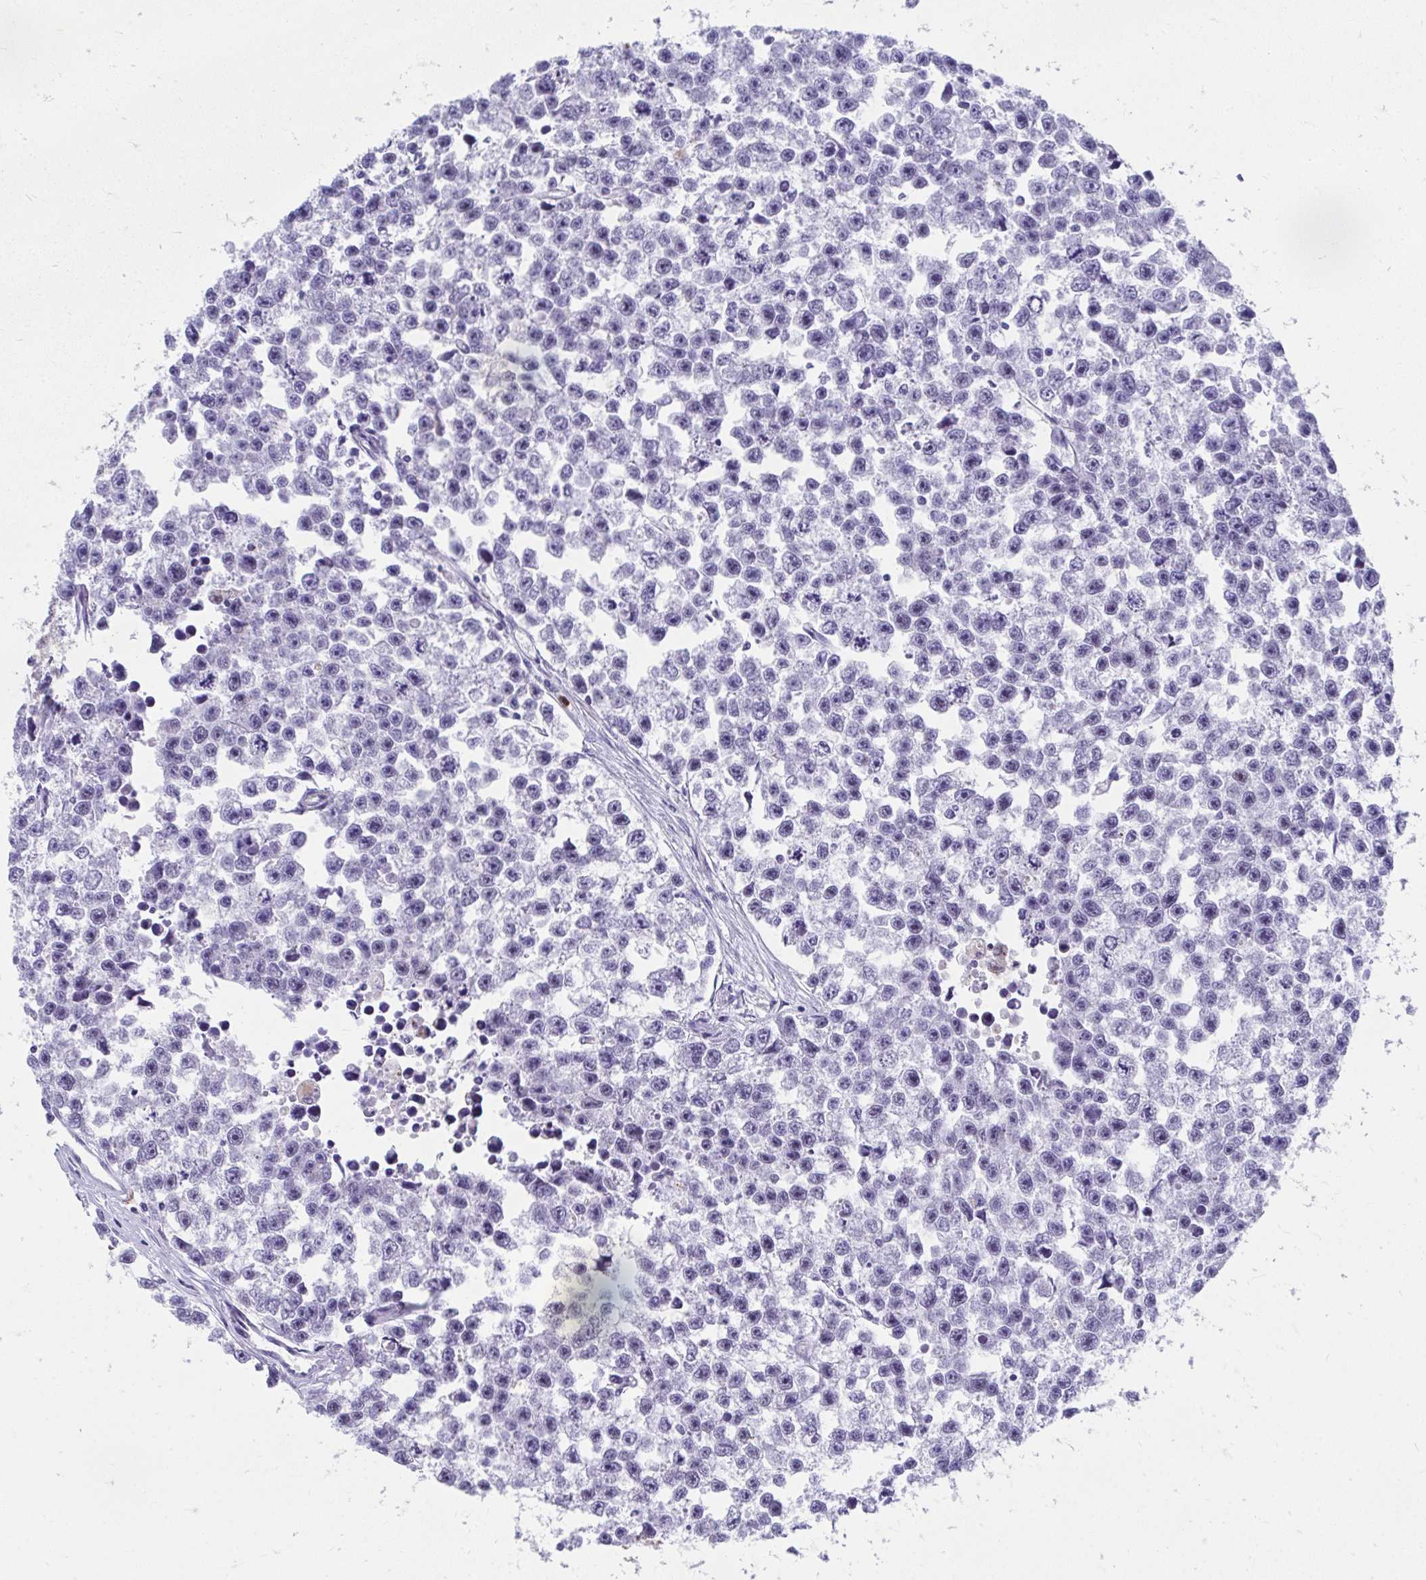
{"staining": {"intensity": "negative", "quantity": "none", "location": "none"}, "tissue": "testis cancer", "cell_type": "Tumor cells", "image_type": "cancer", "snomed": [{"axis": "morphology", "description": "Seminoma, NOS"}, {"axis": "topography", "description": "Testis"}], "caption": "IHC histopathology image of neoplastic tissue: testis cancer stained with DAB (3,3'-diaminobenzidine) exhibits no significant protein expression in tumor cells.", "gene": "CSTB", "patient": {"sex": "male", "age": 26}}